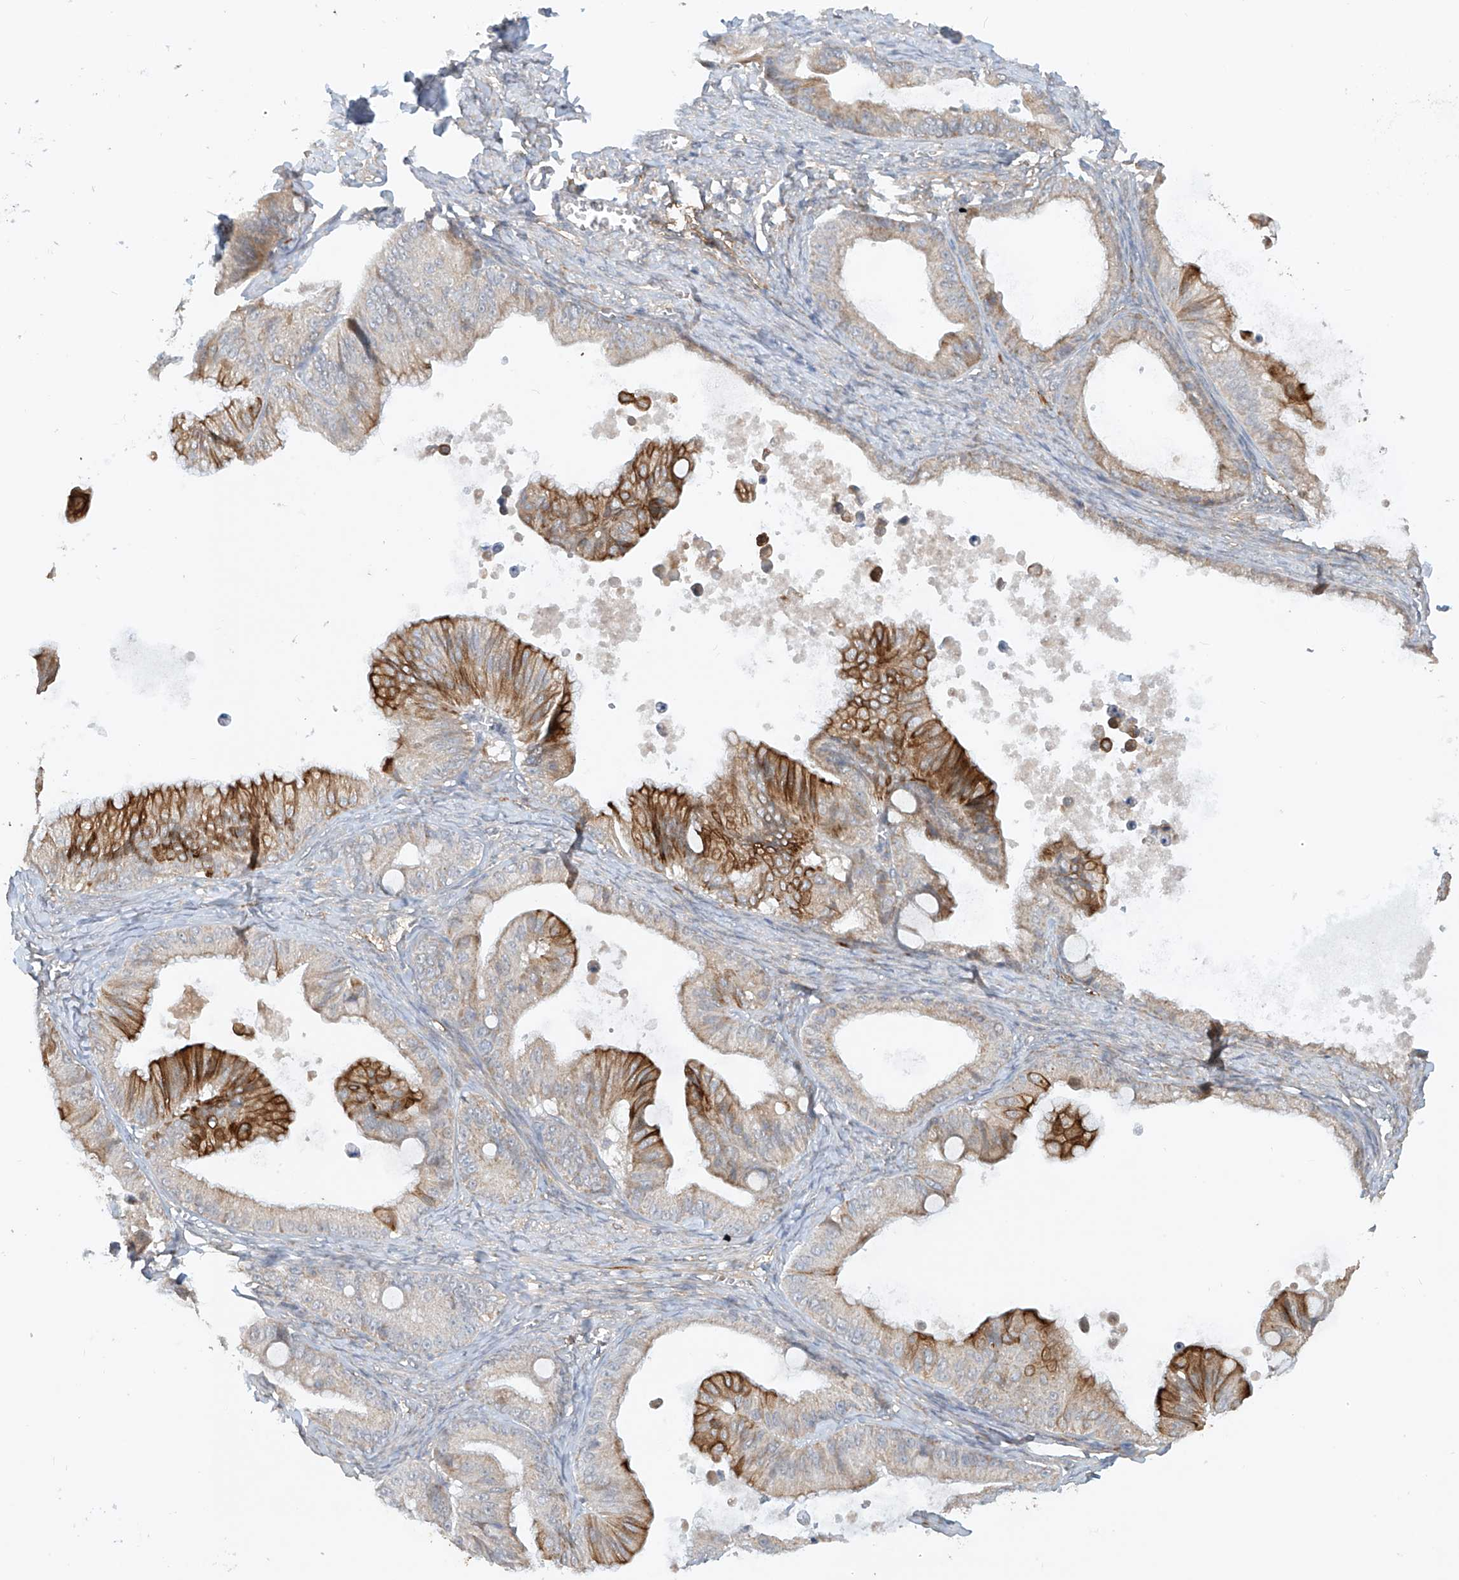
{"staining": {"intensity": "strong", "quantity": "25%-75%", "location": "cytoplasmic/membranous"}, "tissue": "ovarian cancer", "cell_type": "Tumor cells", "image_type": "cancer", "snomed": [{"axis": "morphology", "description": "Cystadenocarcinoma, mucinous, NOS"}, {"axis": "topography", "description": "Ovary"}], "caption": "Ovarian mucinous cystadenocarcinoma stained for a protein (brown) displays strong cytoplasmic/membranous positive expression in approximately 25%-75% of tumor cells.", "gene": "MTUS2", "patient": {"sex": "female", "age": 71}}